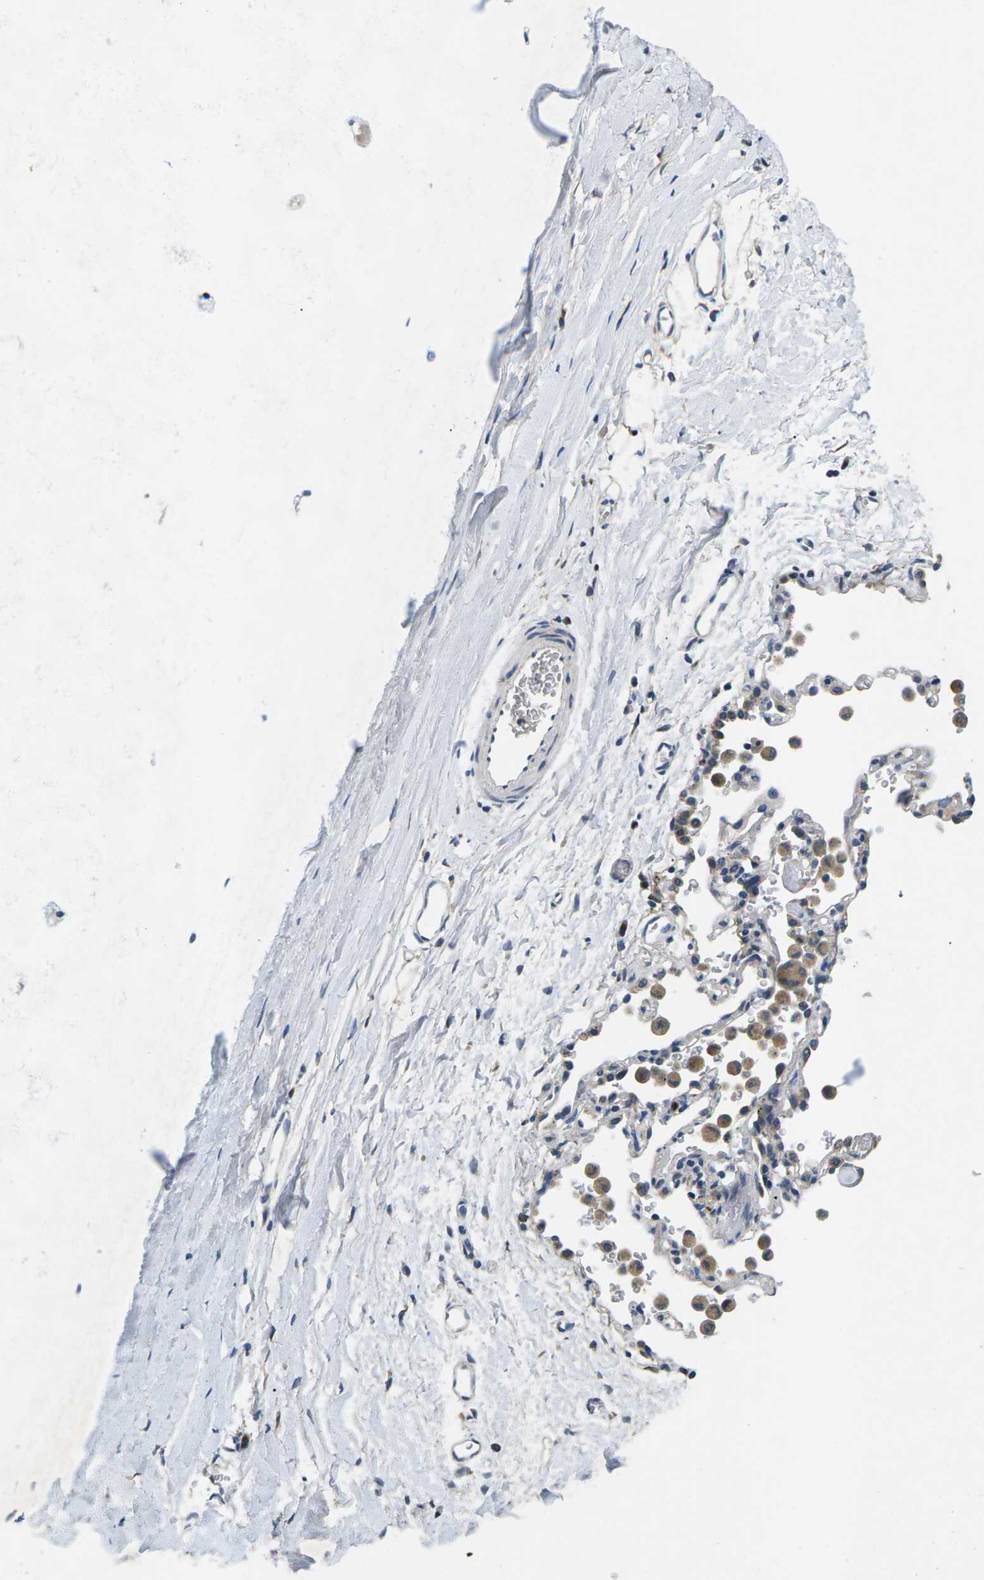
{"staining": {"intensity": "weak", "quantity": "25%-75%", "location": "cytoplasmic/membranous"}, "tissue": "adipose tissue", "cell_type": "Adipocytes", "image_type": "normal", "snomed": [{"axis": "morphology", "description": "Normal tissue, NOS"}, {"axis": "topography", "description": "Cartilage tissue"}, {"axis": "topography", "description": "Bronchus"}], "caption": "Immunohistochemical staining of unremarkable adipose tissue demonstrates weak cytoplasmic/membranous protein expression in about 25%-75% of adipocytes. (Brightfield microscopy of DAB IHC at high magnification).", "gene": "ERGIC3", "patient": {"sex": "female", "age": 53}}